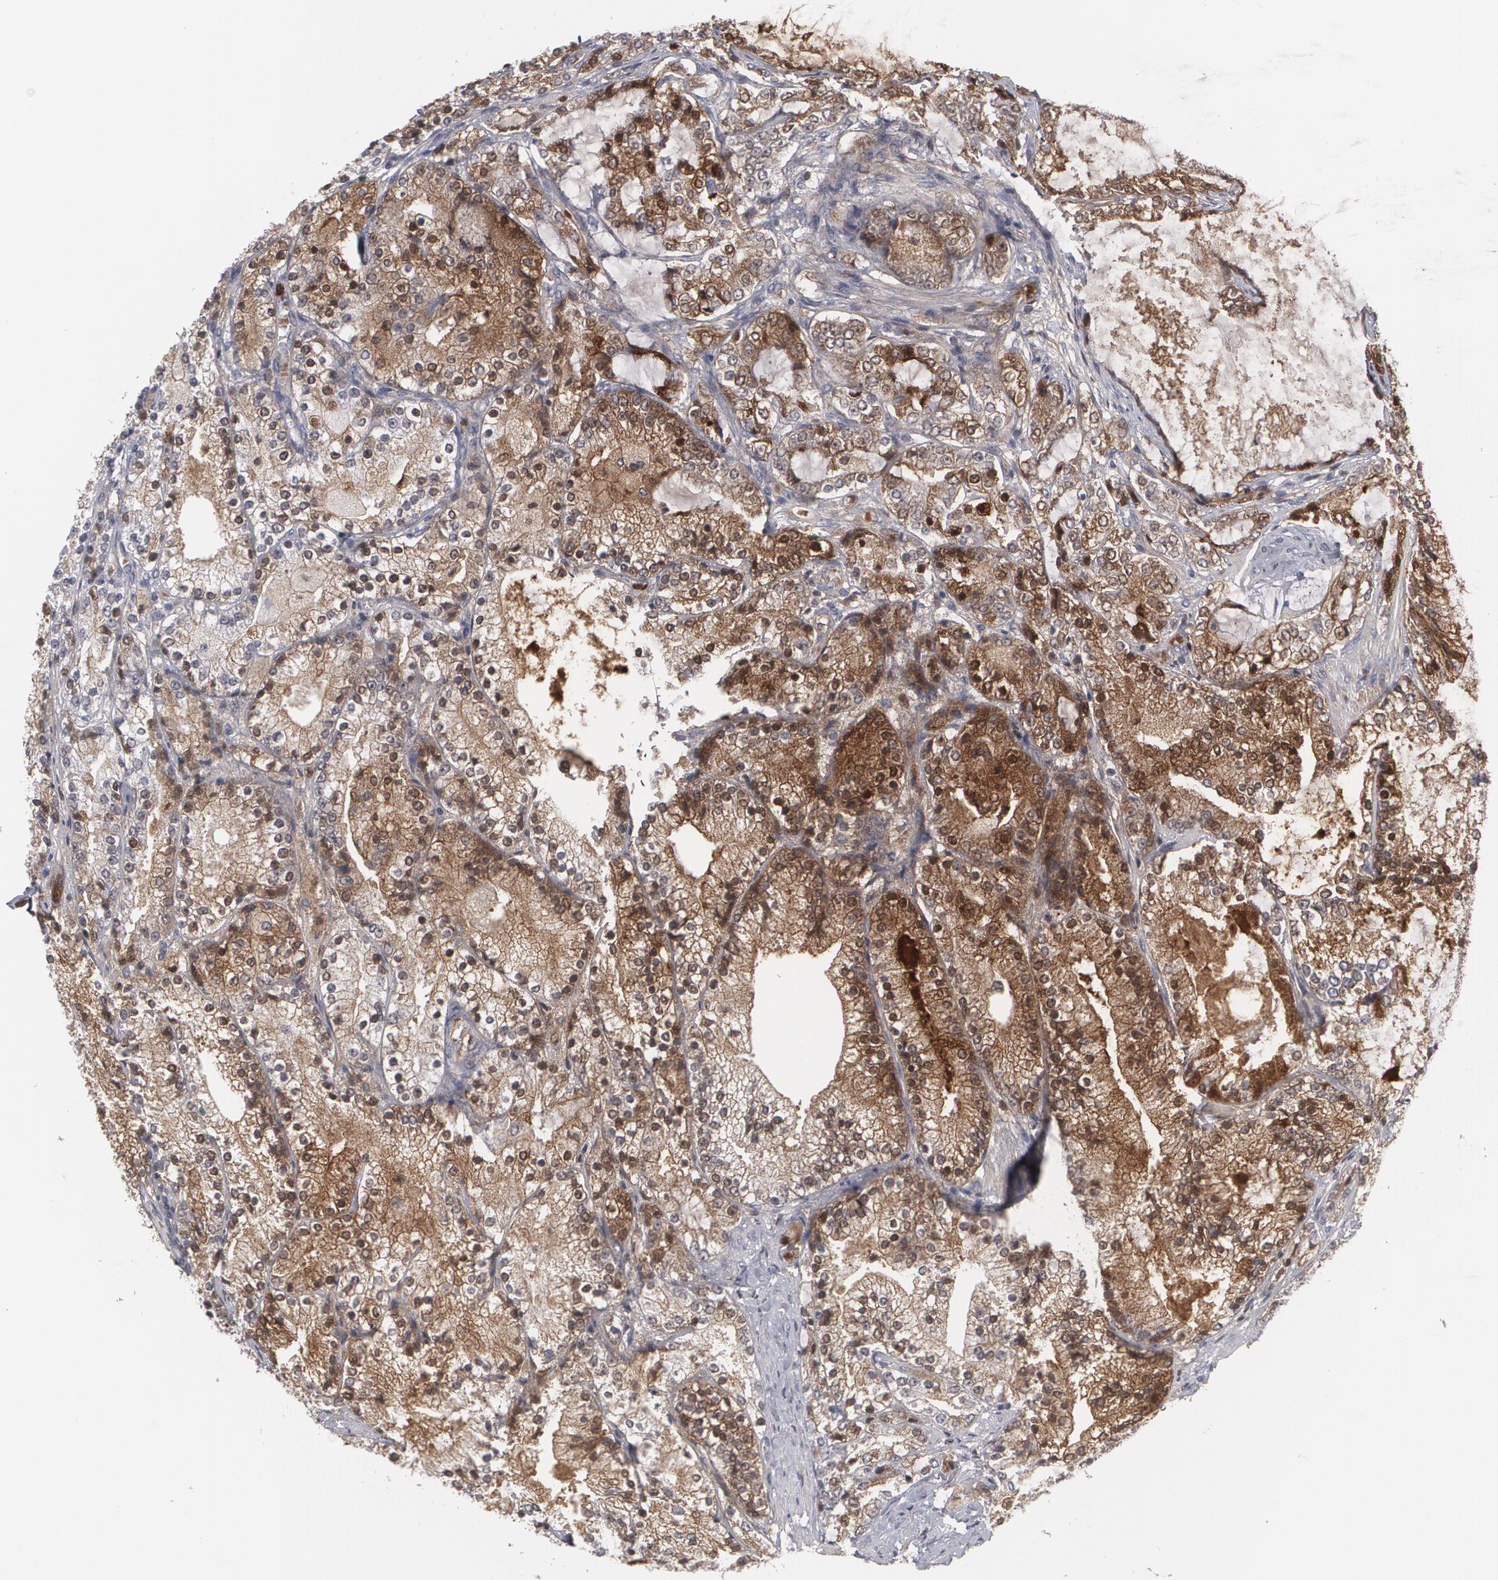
{"staining": {"intensity": "weak", "quantity": "25%-75%", "location": "cytoplasmic/membranous,nuclear"}, "tissue": "prostate cancer", "cell_type": "Tumor cells", "image_type": "cancer", "snomed": [{"axis": "morphology", "description": "Adenocarcinoma, High grade"}, {"axis": "topography", "description": "Prostate"}], "caption": "High-power microscopy captured an IHC histopathology image of prostate cancer, revealing weak cytoplasmic/membranous and nuclear expression in approximately 25%-75% of tumor cells.", "gene": "LRG1", "patient": {"sex": "male", "age": 63}}